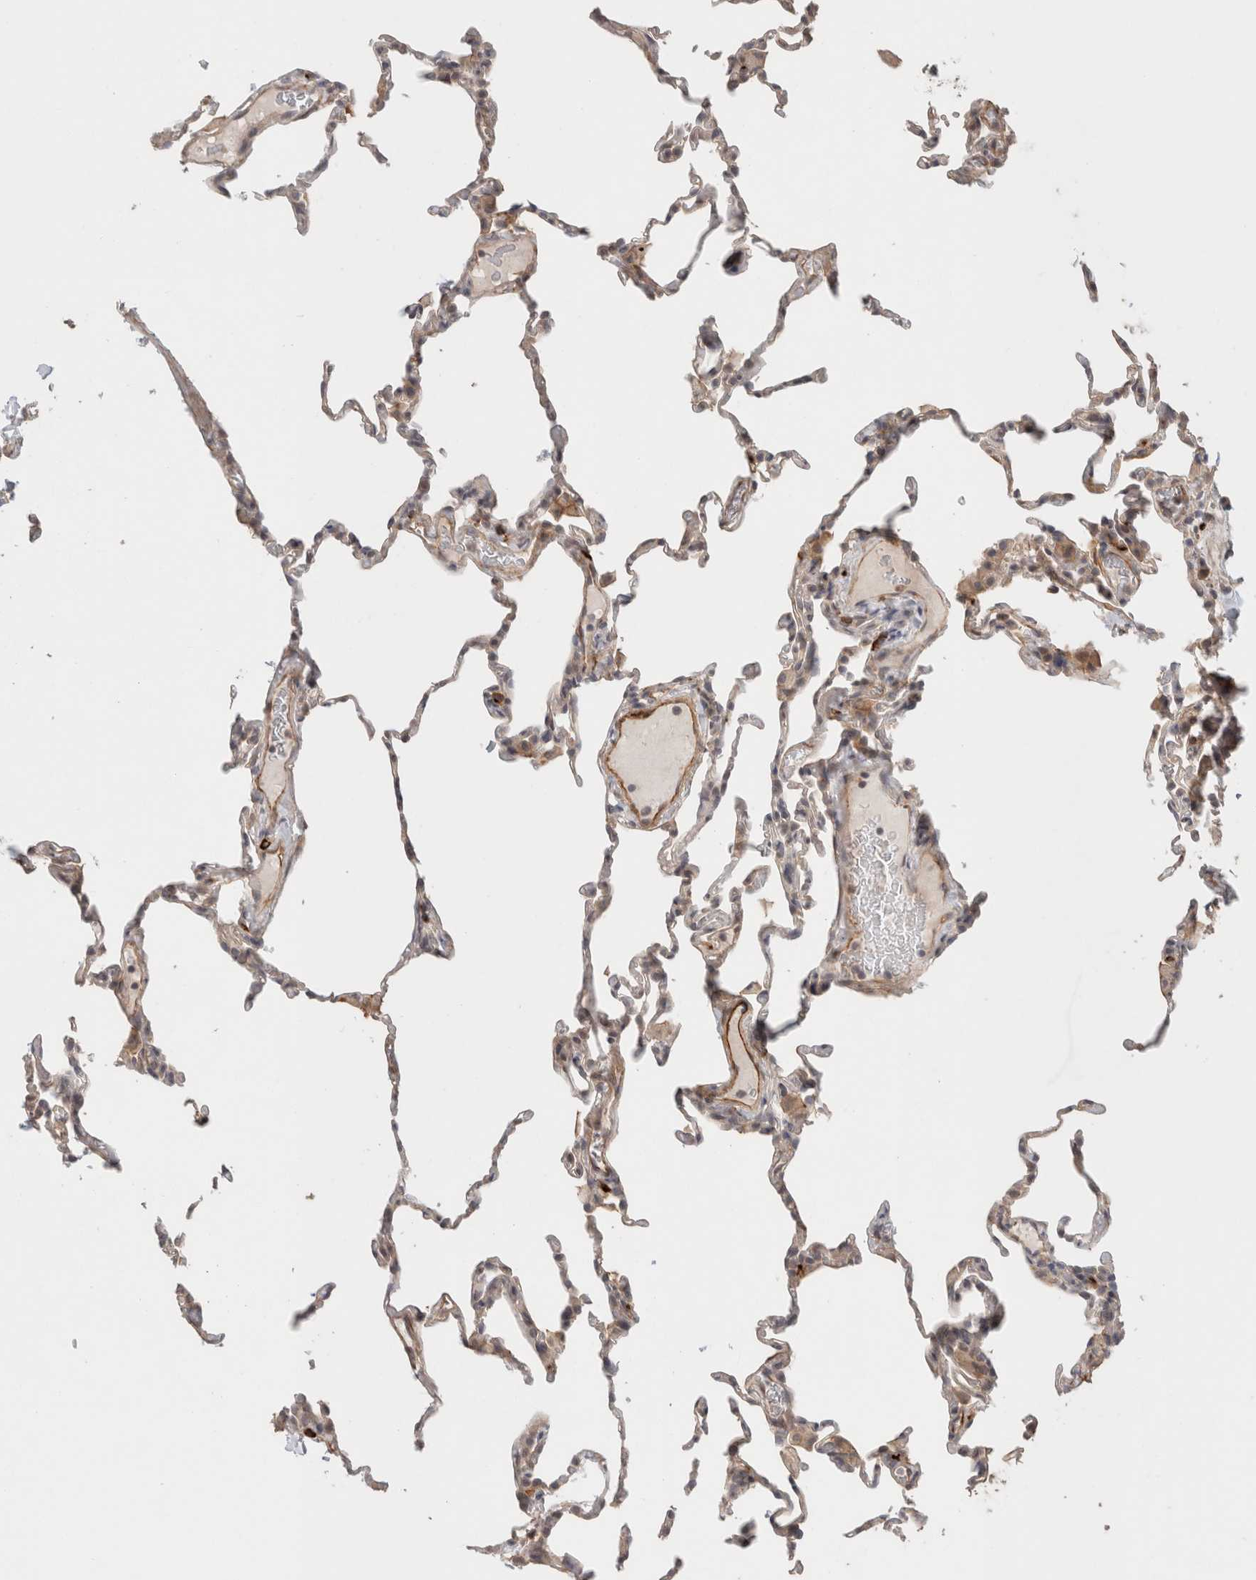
{"staining": {"intensity": "weak", "quantity": "25%-75%", "location": "cytoplasmic/membranous"}, "tissue": "lung", "cell_type": "Alveolar cells", "image_type": "normal", "snomed": [{"axis": "morphology", "description": "Normal tissue, NOS"}, {"axis": "topography", "description": "Lung"}], "caption": "Immunohistochemical staining of normal lung exhibits low levels of weak cytoplasmic/membranous positivity in approximately 25%-75% of alveolar cells. (IHC, brightfield microscopy, high magnification).", "gene": "HSPG2", "patient": {"sex": "male", "age": 20}}